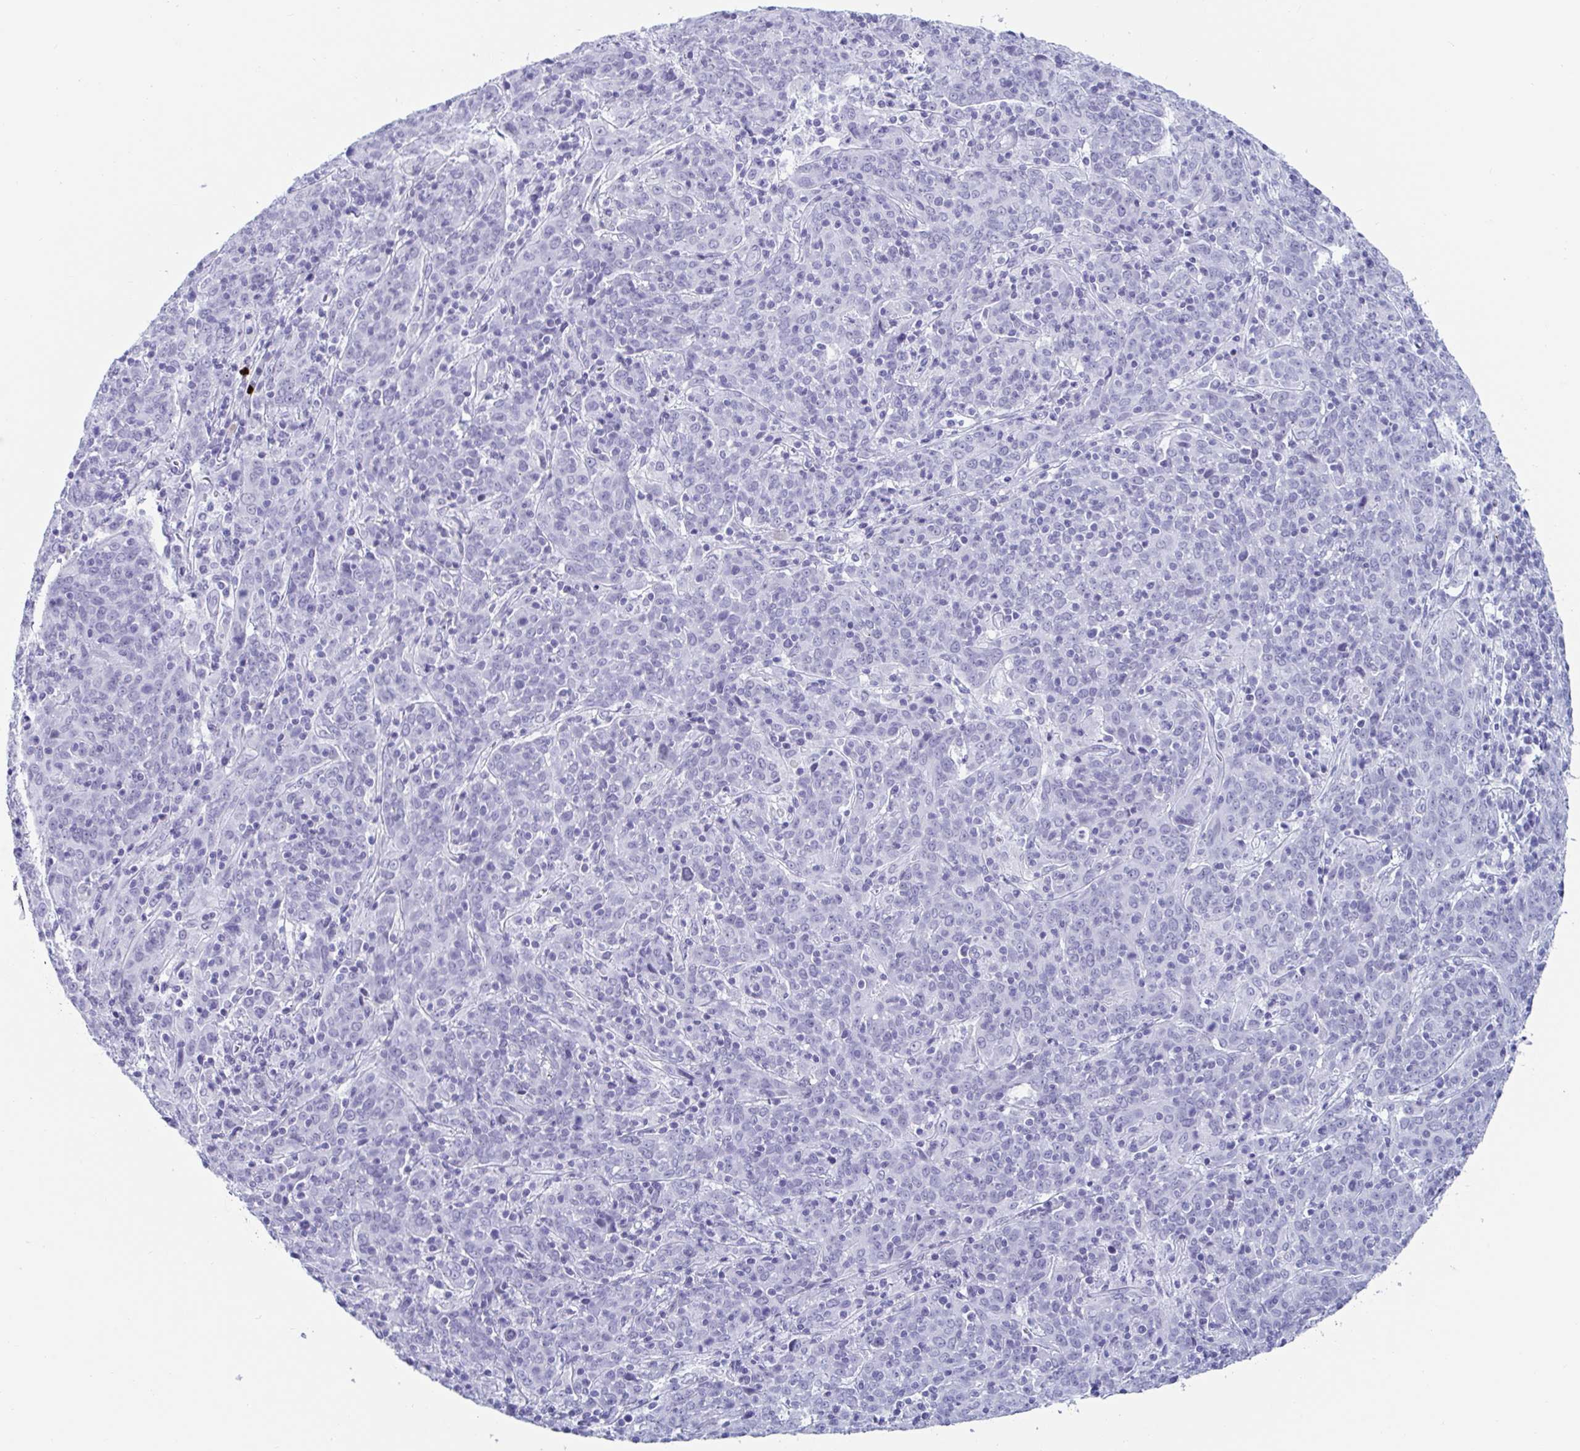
{"staining": {"intensity": "negative", "quantity": "none", "location": "none"}, "tissue": "cervical cancer", "cell_type": "Tumor cells", "image_type": "cancer", "snomed": [{"axis": "morphology", "description": "Squamous cell carcinoma, NOS"}, {"axis": "topography", "description": "Cervix"}], "caption": "Tumor cells are negative for brown protein staining in cervical cancer.", "gene": "GKN2", "patient": {"sex": "female", "age": 67}}